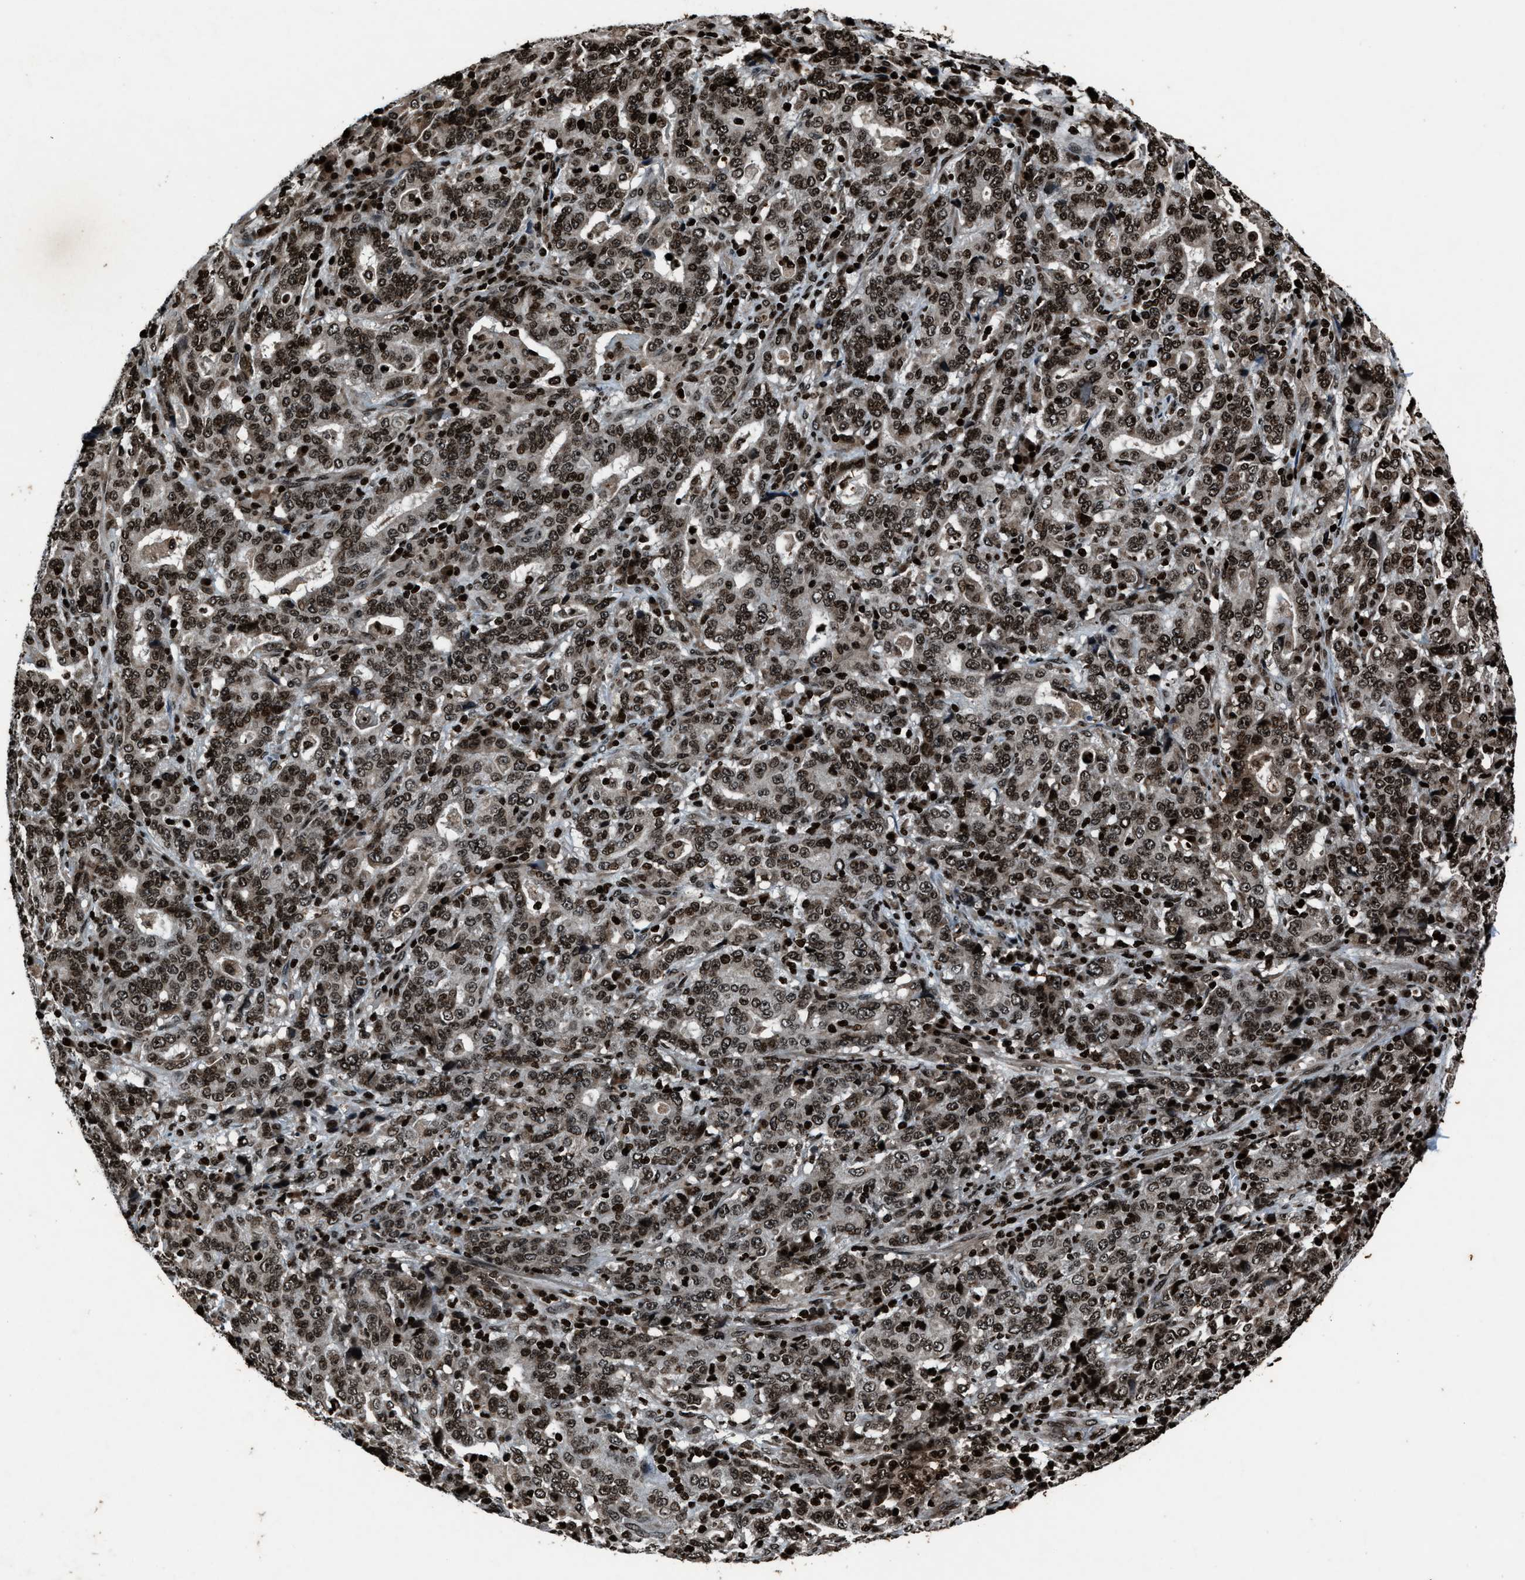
{"staining": {"intensity": "moderate", "quantity": ">75%", "location": "nuclear"}, "tissue": "stomach cancer", "cell_type": "Tumor cells", "image_type": "cancer", "snomed": [{"axis": "morphology", "description": "Normal tissue, NOS"}, {"axis": "morphology", "description": "Adenocarcinoma, NOS"}, {"axis": "topography", "description": "Stomach, upper"}, {"axis": "topography", "description": "Stomach"}], "caption": "This histopathology image demonstrates IHC staining of human stomach cancer (adenocarcinoma), with medium moderate nuclear expression in about >75% of tumor cells.", "gene": "H4C1", "patient": {"sex": "male", "age": 59}}